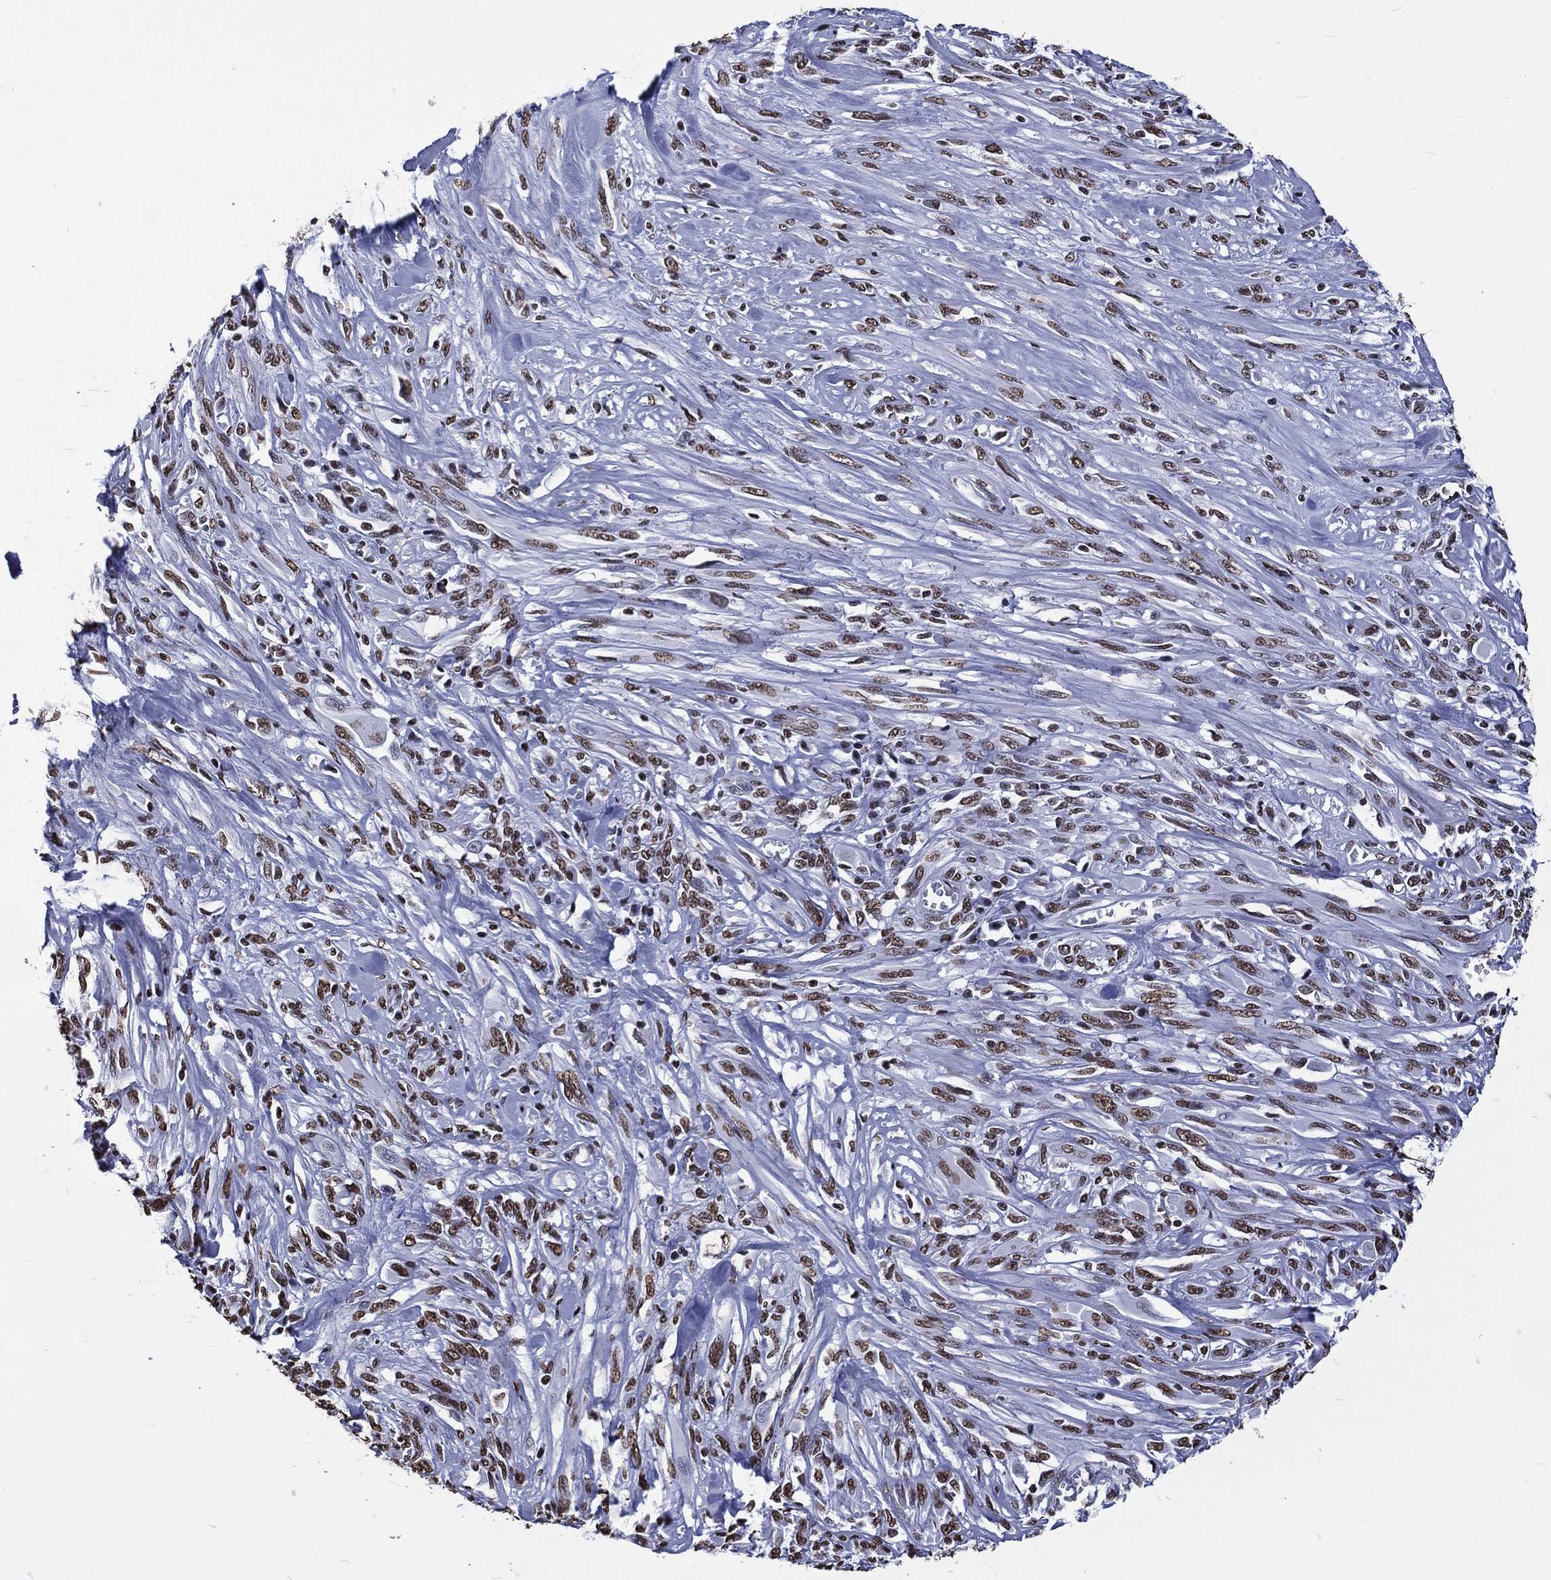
{"staining": {"intensity": "moderate", "quantity": ">75%", "location": "nuclear"}, "tissue": "melanoma", "cell_type": "Tumor cells", "image_type": "cancer", "snomed": [{"axis": "morphology", "description": "Malignant melanoma, NOS"}, {"axis": "topography", "description": "Skin"}], "caption": "Protein expression analysis of malignant melanoma exhibits moderate nuclear staining in about >75% of tumor cells.", "gene": "RETREG2", "patient": {"sex": "female", "age": 91}}